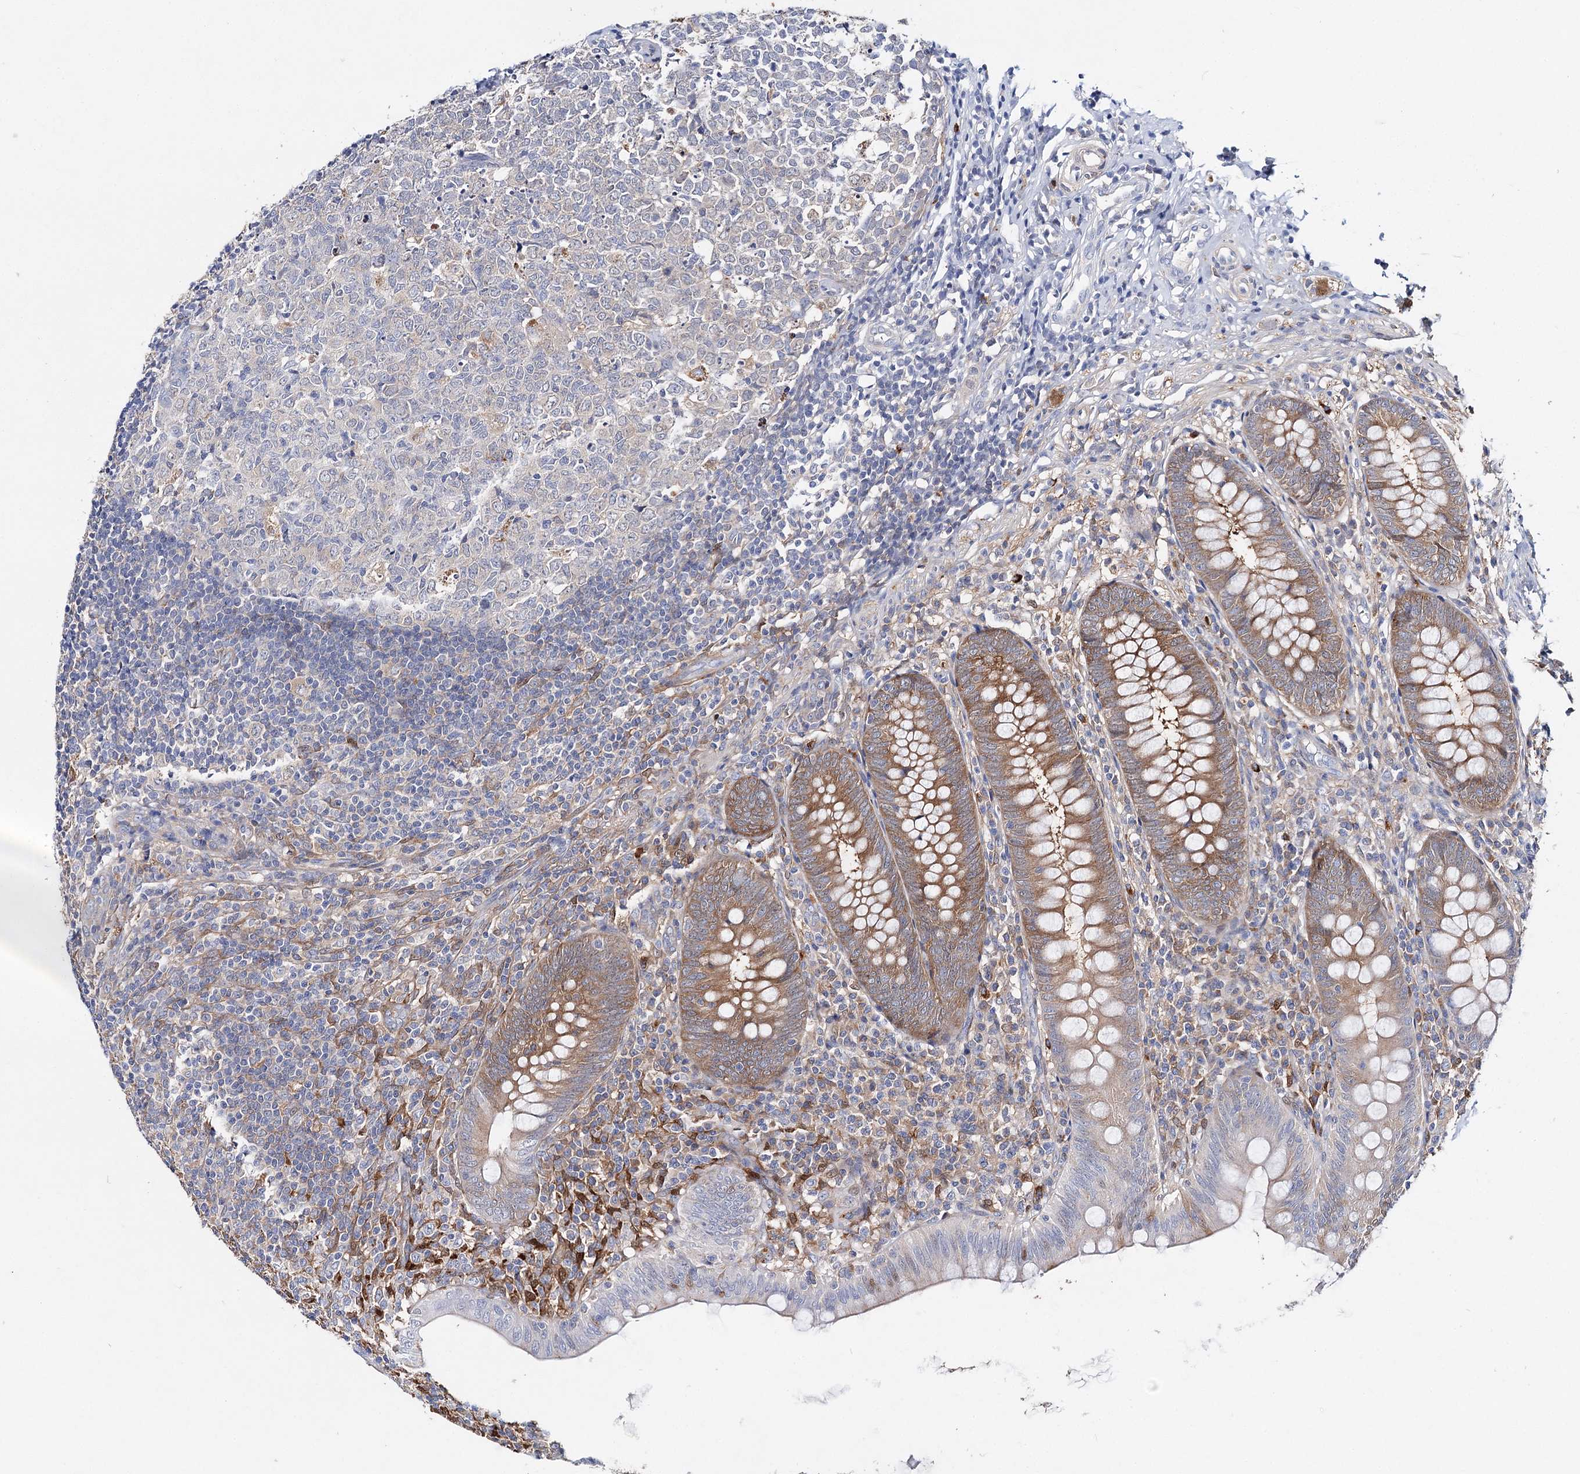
{"staining": {"intensity": "moderate", "quantity": "25%-75%", "location": "cytoplasmic/membranous"}, "tissue": "appendix", "cell_type": "Glandular cells", "image_type": "normal", "snomed": [{"axis": "morphology", "description": "Normal tissue, NOS"}, {"axis": "topography", "description": "Appendix"}], "caption": "Appendix stained with immunohistochemistry displays moderate cytoplasmic/membranous staining in about 25%-75% of glandular cells.", "gene": "CFAP46", "patient": {"sex": "male", "age": 14}}